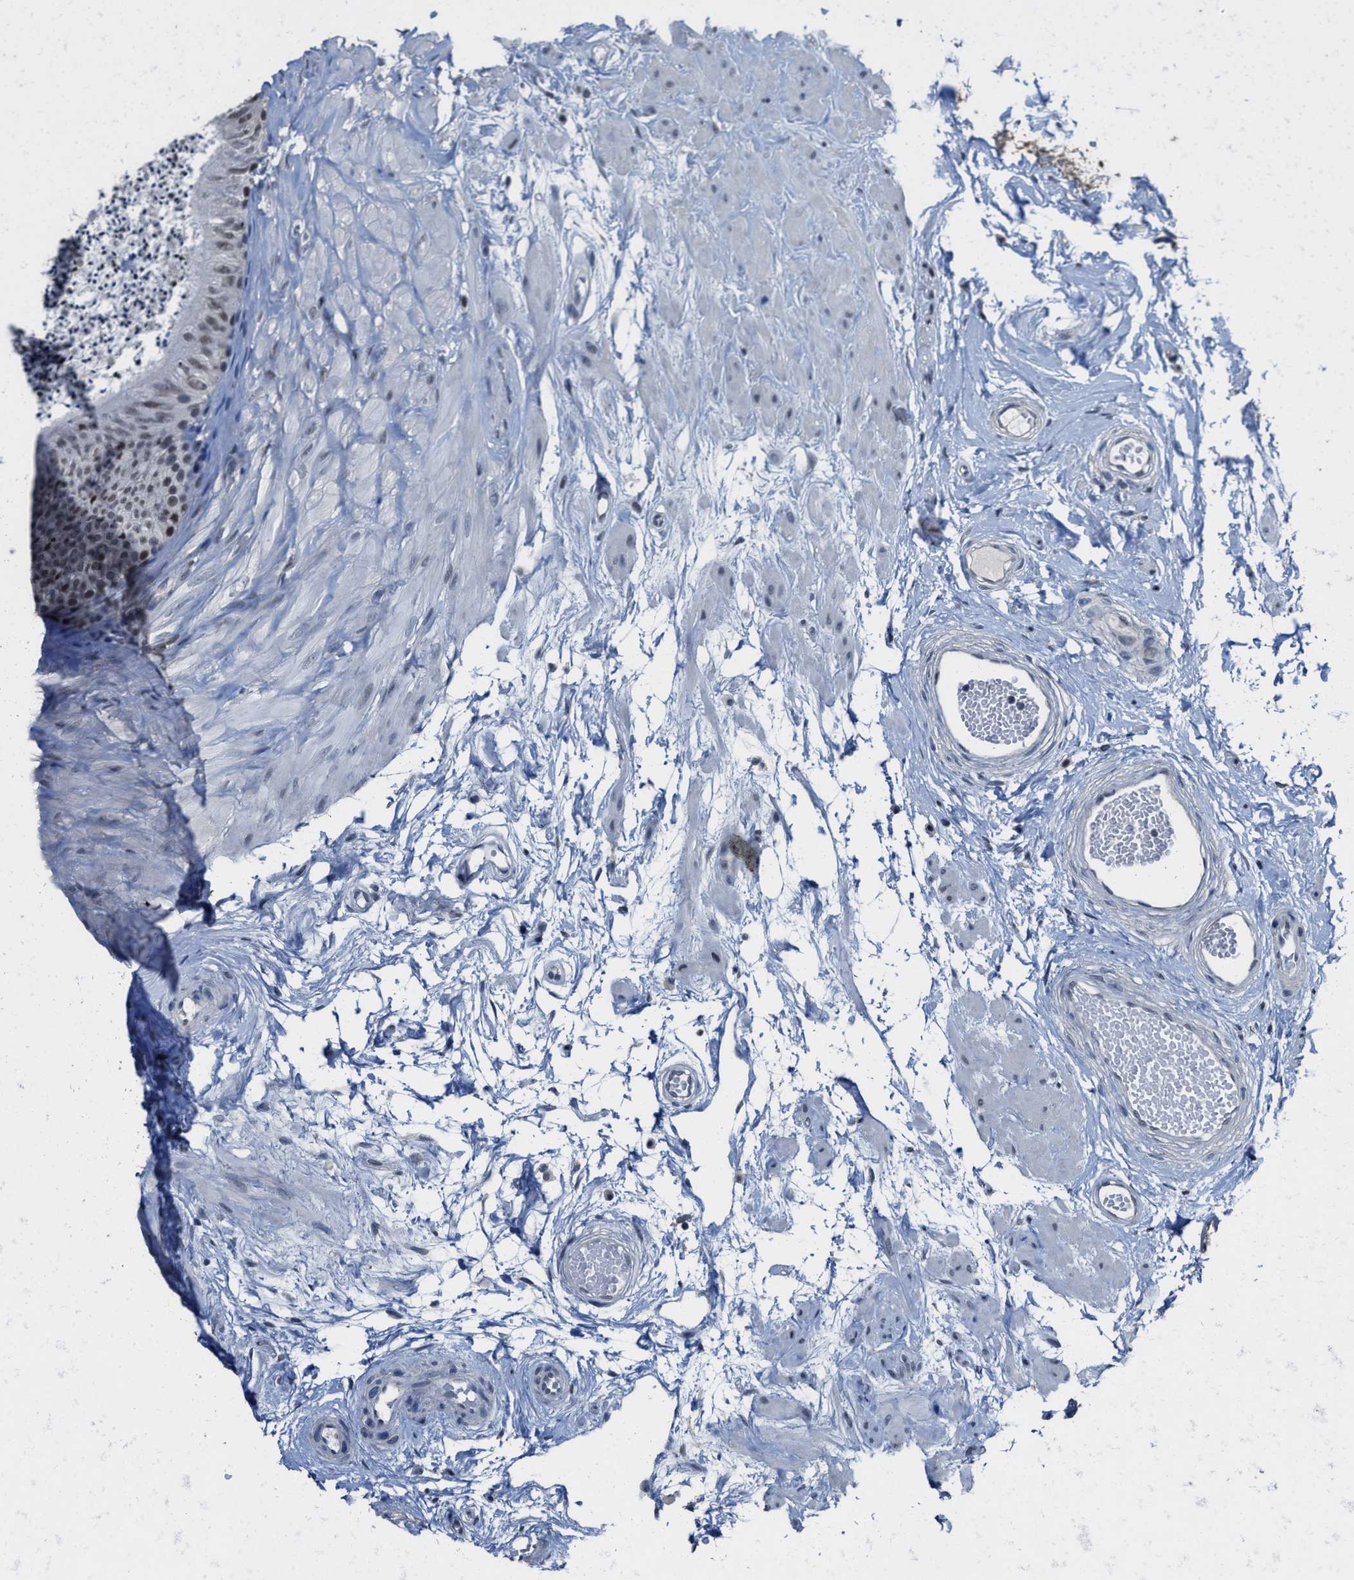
{"staining": {"intensity": "weak", "quantity": ">75%", "location": "nuclear"}, "tissue": "epididymis", "cell_type": "Glandular cells", "image_type": "normal", "snomed": [{"axis": "morphology", "description": "Normal tissue, NOS"}, {"axis": "topography", "description": "Epididymis"}], "caption": "A low amount of weak nuclear positivity is present in about >75% of glandular cells in unremarkable epididymis. (brown staining indicates protein expression, while blue staining denotes nuclei).", "gene": "ZNF20", "patient": {"sex": "male", "age": 56}}